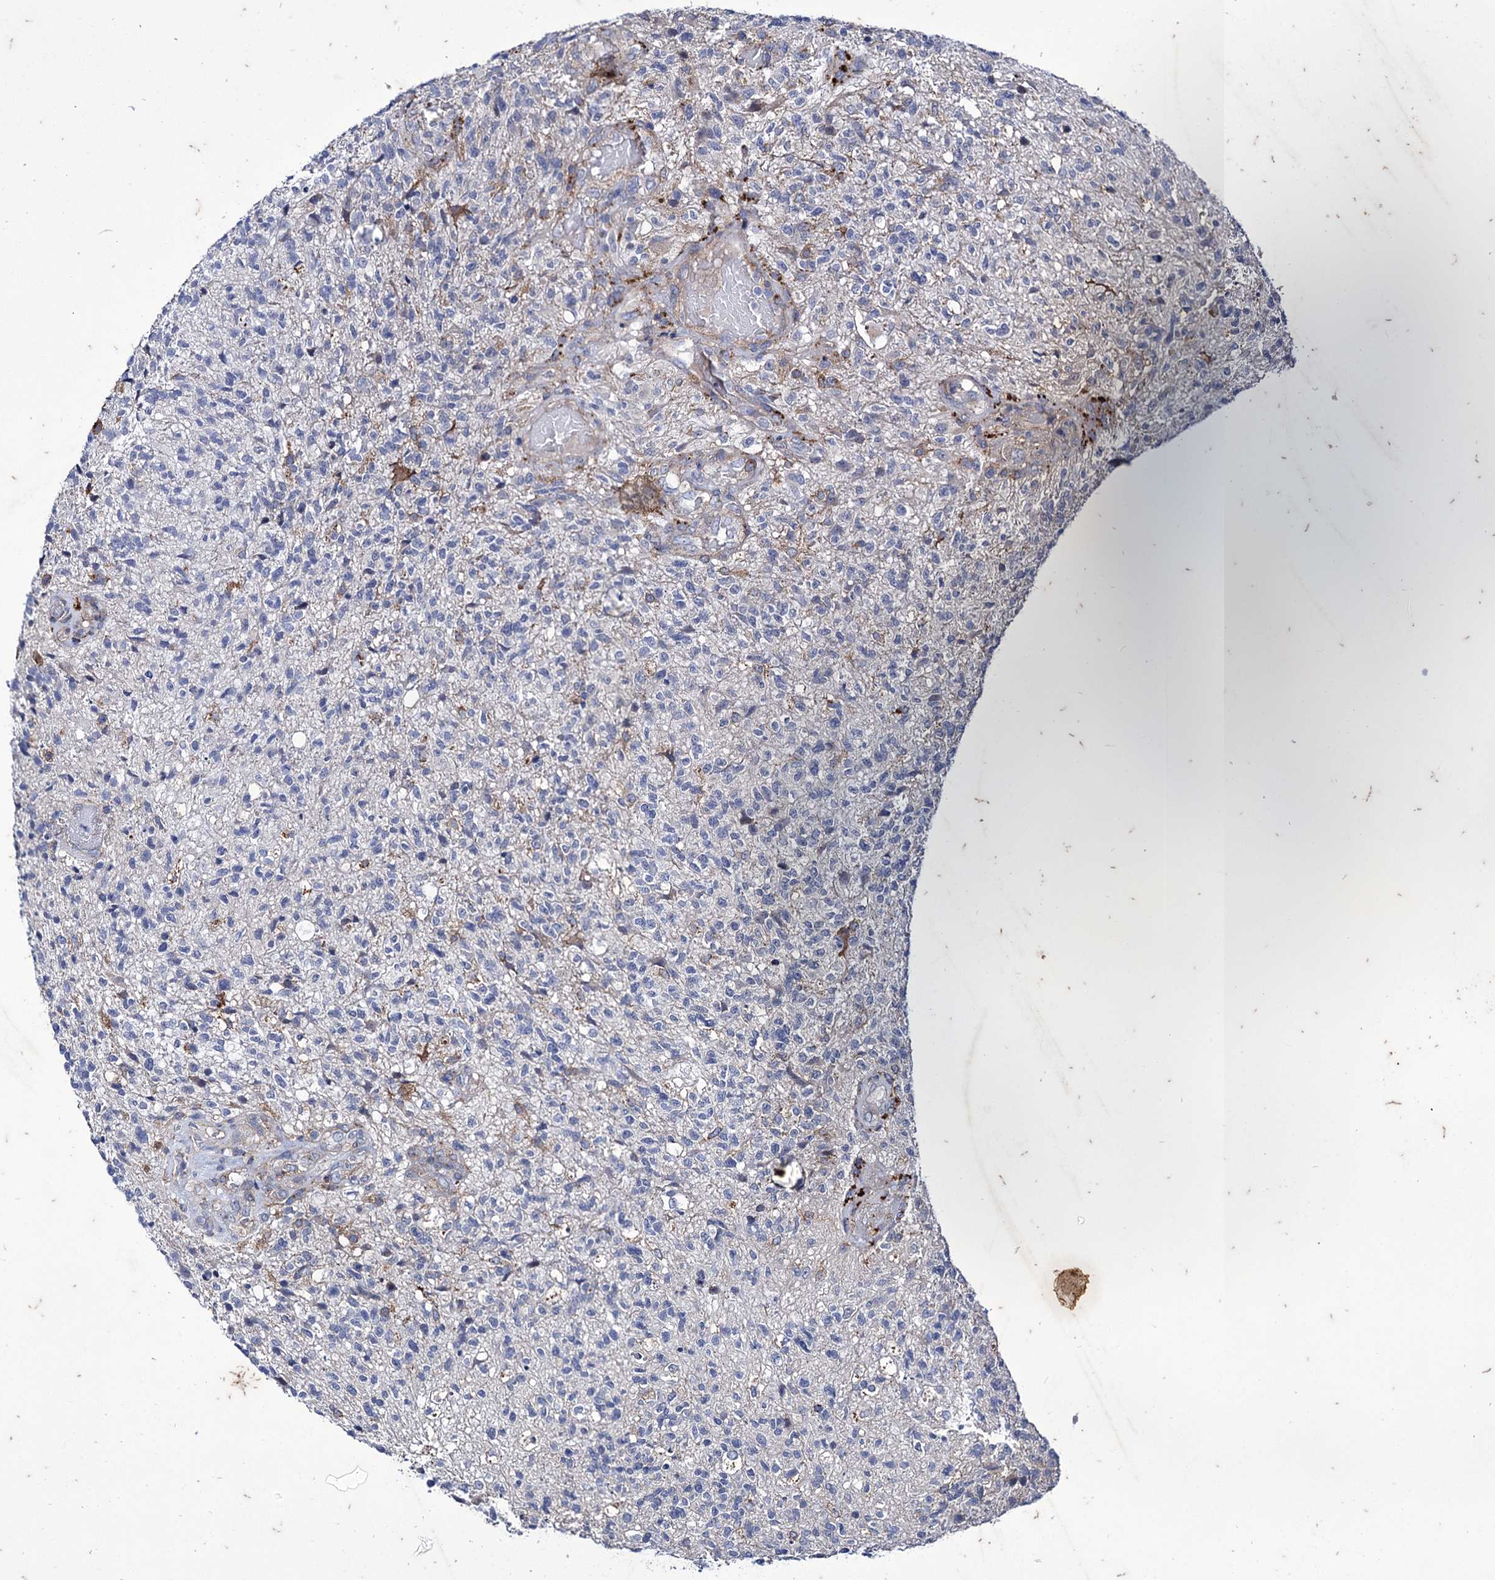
{"staining": {"intensity": "negative", "quantity": "none", "location": "none"}, "tissue": "glioma", "cell_type": "Tumor cells", "image_type": "cancer", "snomed": [{"axis": "morphology", "description": "Glioma, malignant, High grade"}, {"axis": "topography", "description": "Brain"}], "caption": "Immunohistochemistry photomicrograph of human high-grade glioma (malignant) stained for a protein (brown), which reveals no positivity in tumor cells.", "gene": "AXL", "patient": {"sex": "male", "age": 56}}